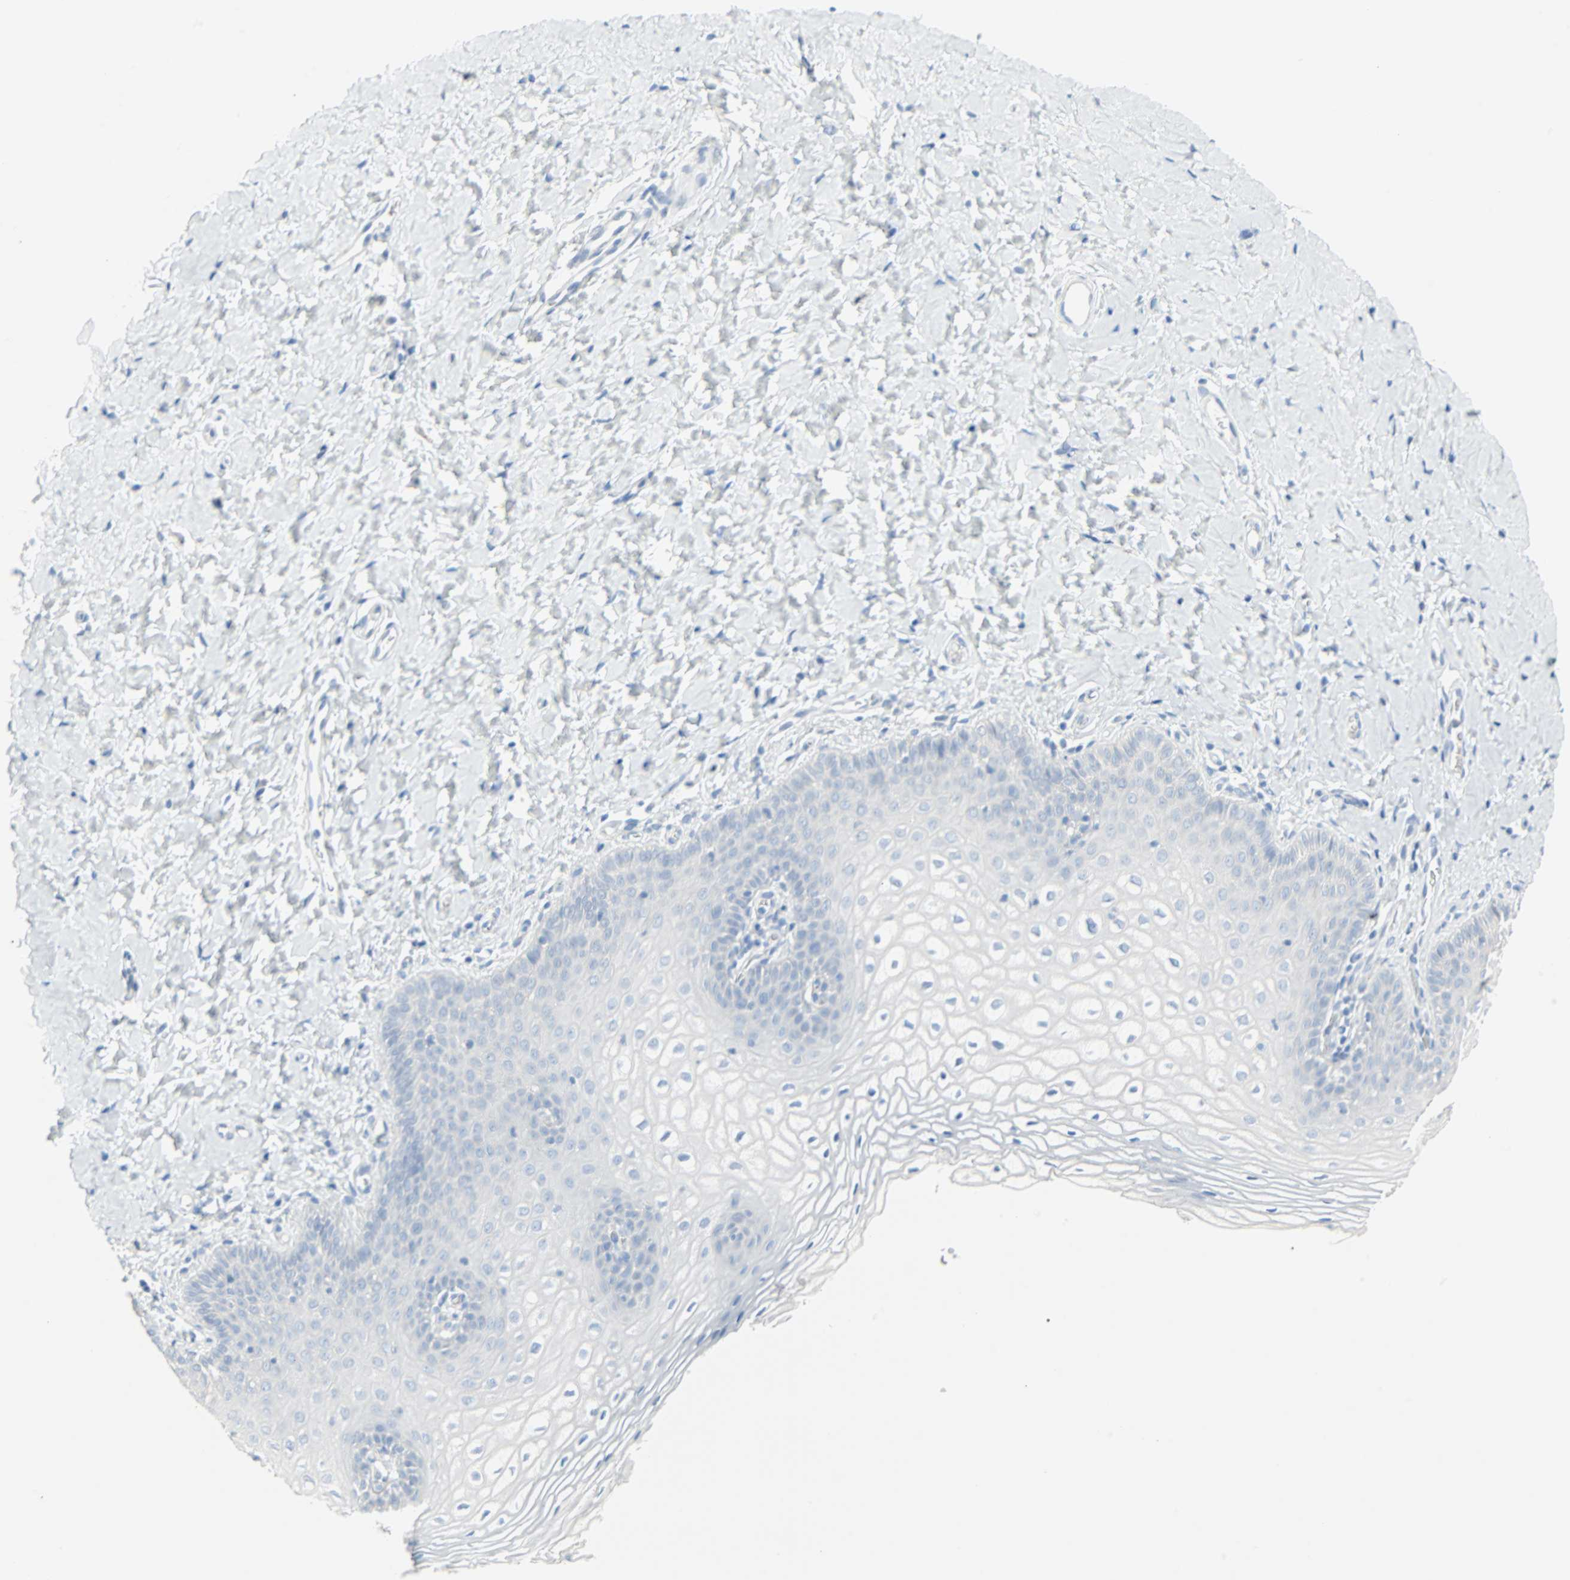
{"staining": {"intensity": "negative", "quantity": "none", "location": "none"}, "tissue": "vagina", "cell_type": "Squamous epithelial cells", "image_type": "normal", "snomed": [{"axis": "morphology", "description": "Normal tissue, NOS"}, {"axis": "topography", "description": "Vagina"}], "caption": "DAB immunohistochemical staining of normal human vagina reveals no significant staining in squamous epithelial cells. Brightfield microscopy of IHC stained with DAB (3,3'-diaminobenzidine) (brown) and hematoxylin (blue), captured at high magnification.", "gene": "STX1A", "patient": {"sex": "female", "age": 55}}